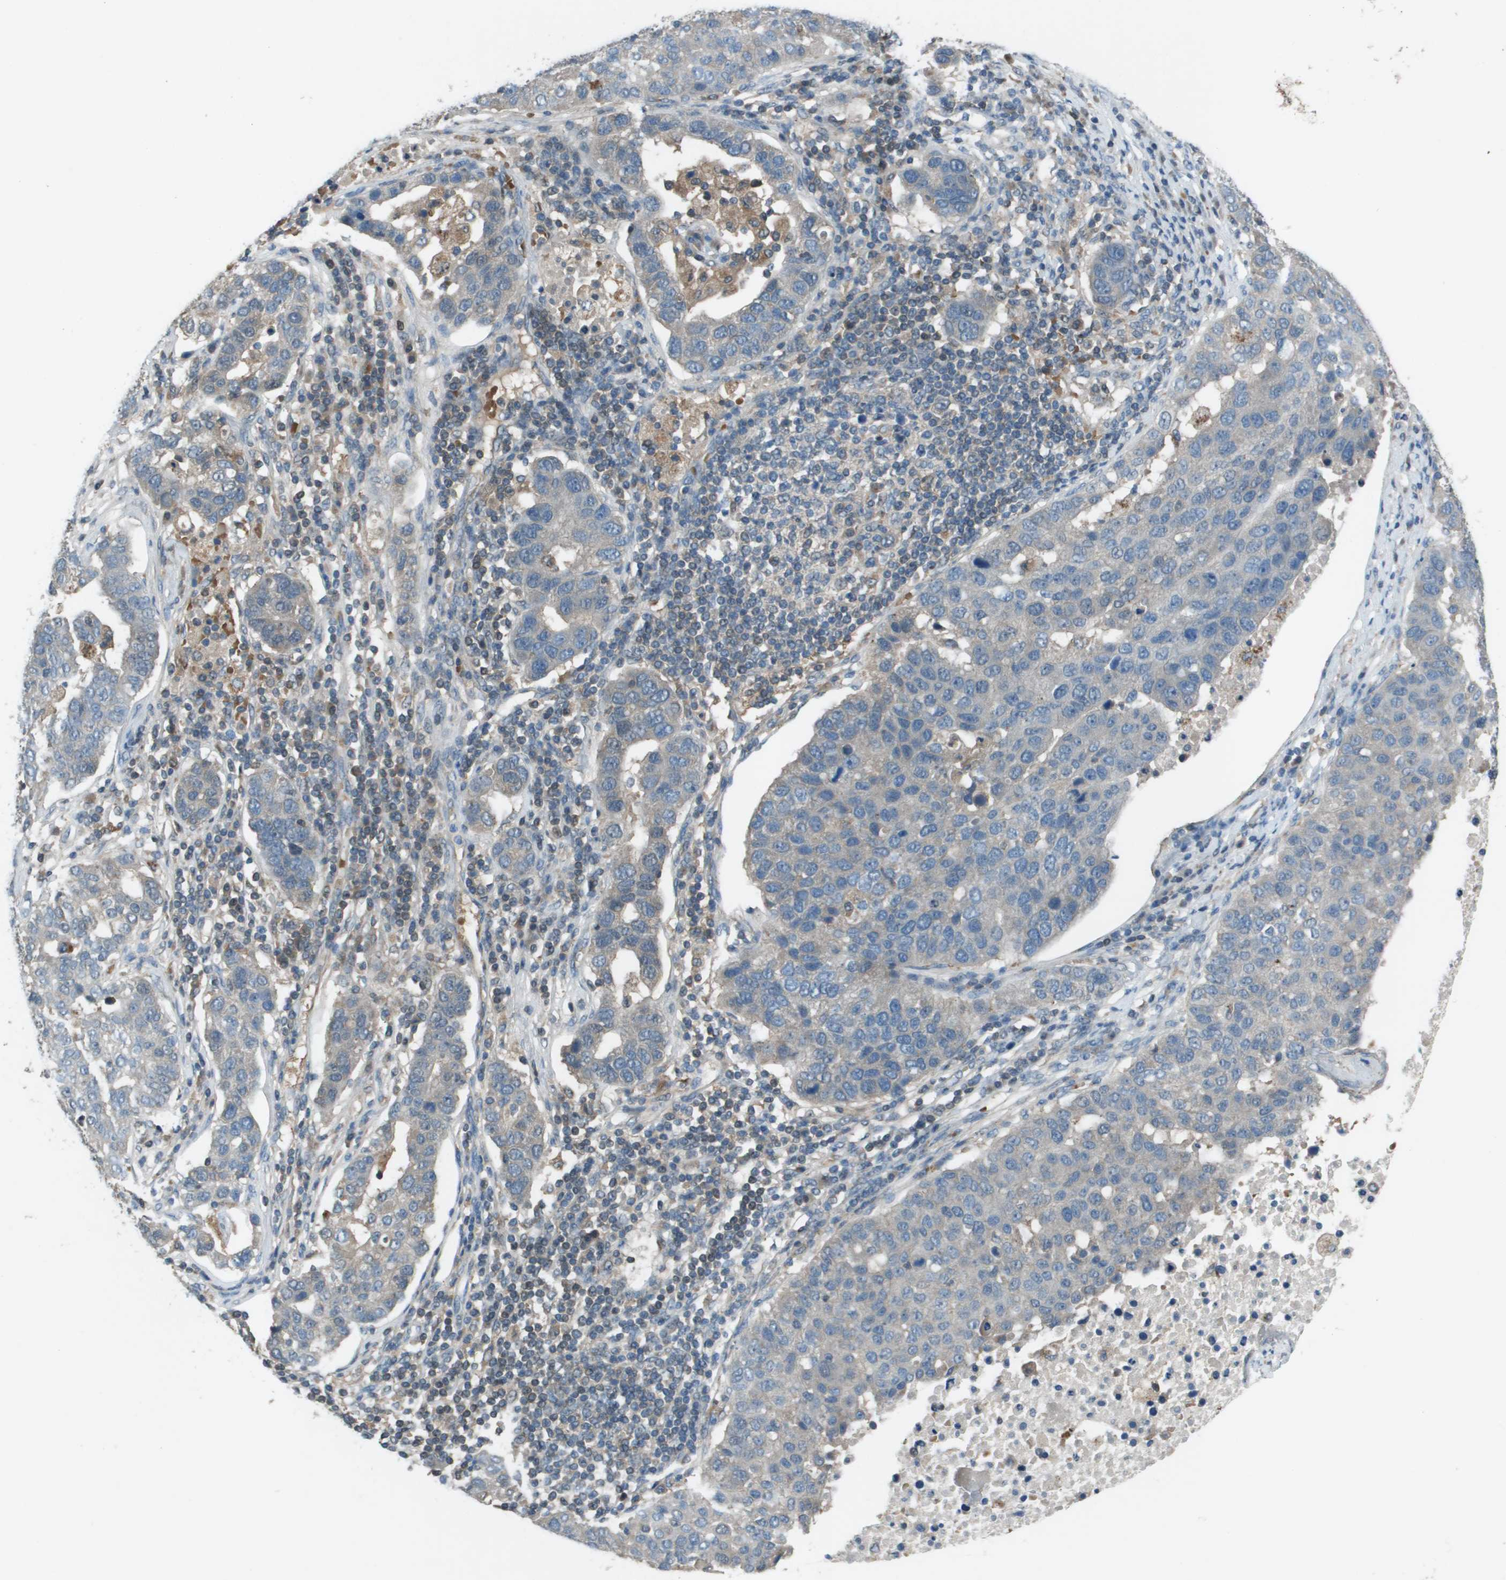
{"staining": {"intensity": "weak", "quantity": "<25%", "location": "cytoplasmic/membranous"}, "tissue": "pancreatic cancer", "cell_type": "Tumor cells", "image_type": "cancer", "snomed": [{"axis": "morphology", "description": "Adenocarcinoma, NOS"}, {"axis": "topography", "description": "Pancreas"}], "caption": "High power microscopy histopathology image of an immunohistochemistry (IHC) photomicrograph of pancreatic cancer (adenocarcinoma), revealing no significant expression in tumor cells. Brightfield microscopy of immunohistochemistry stained with DAB (3,3'-diaminobenzidine) (brown) and hematoxylin (blue), captured at high magnification.", "gene": "CAMK4", "patient": {"sex": "female", "age": 61}}